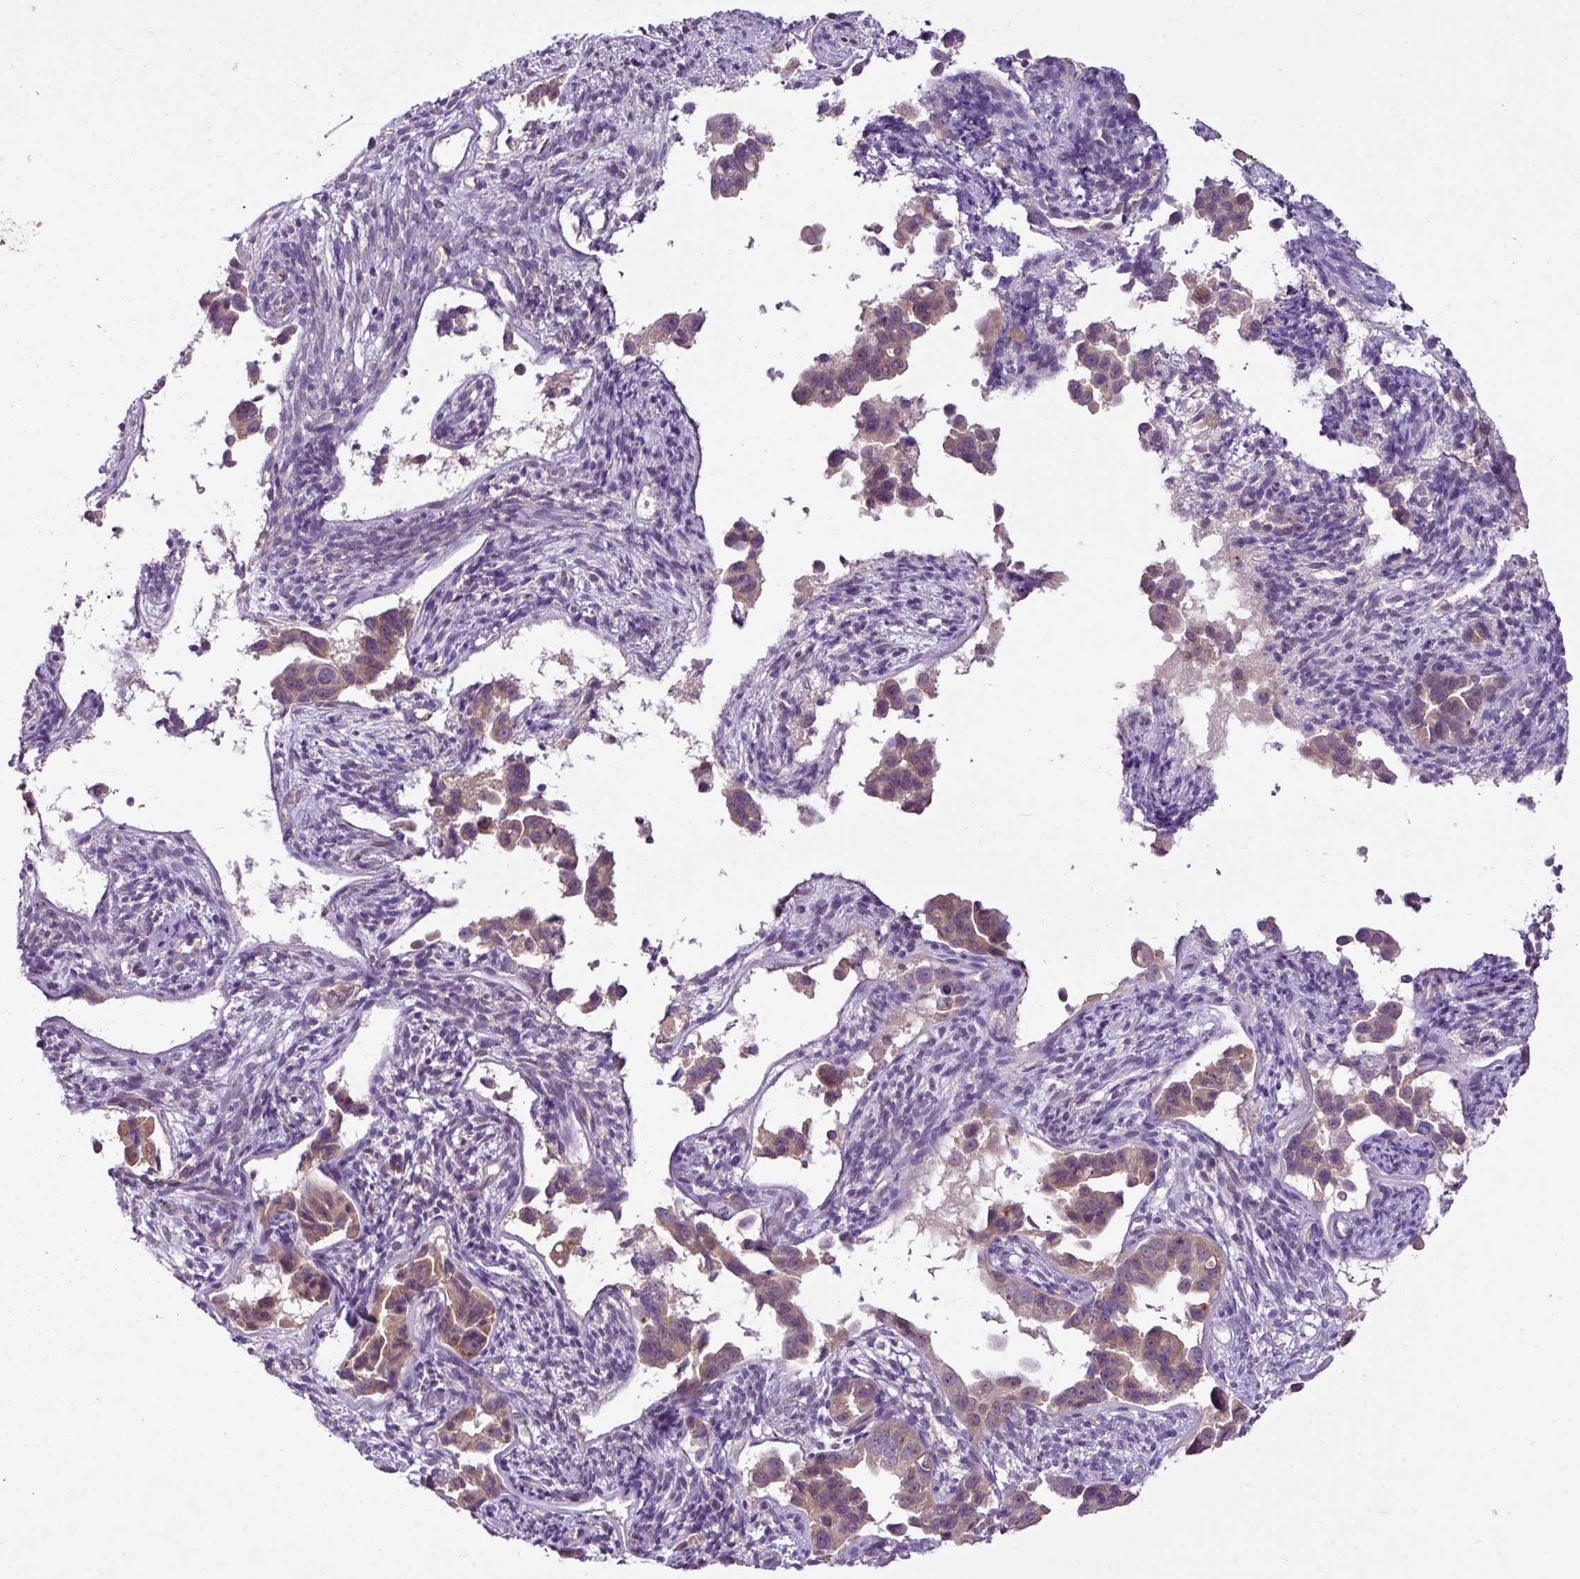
{"staining": {"intensity": "weak", "quantity": "25%-75%", "location": "cytoplasmic/membranous,nuclear"}, "tissue": "endometrial cancer", "cell_type": "Tumor cells", "image_type": "cancer", "snomed": [{"axis": "morphology", "description": "Adenocarcinoma, NOS"}, {"axis": "topography", "description": "Endometrium"}], "caption": "The immunohistochemical stain labels weak cytoplasmic/membranous and nuclear staining in tumor cells of endometrial adenocarcinoma tissue. The protein of interest is stained brown, and the nuclei are stained in blue (DAB (3,3'-diaminobenzidine) IHC with brightfield microscopy, high magnification).", "gene": "DNAAF4", "patient": {"sex": "female", "age": 57}}